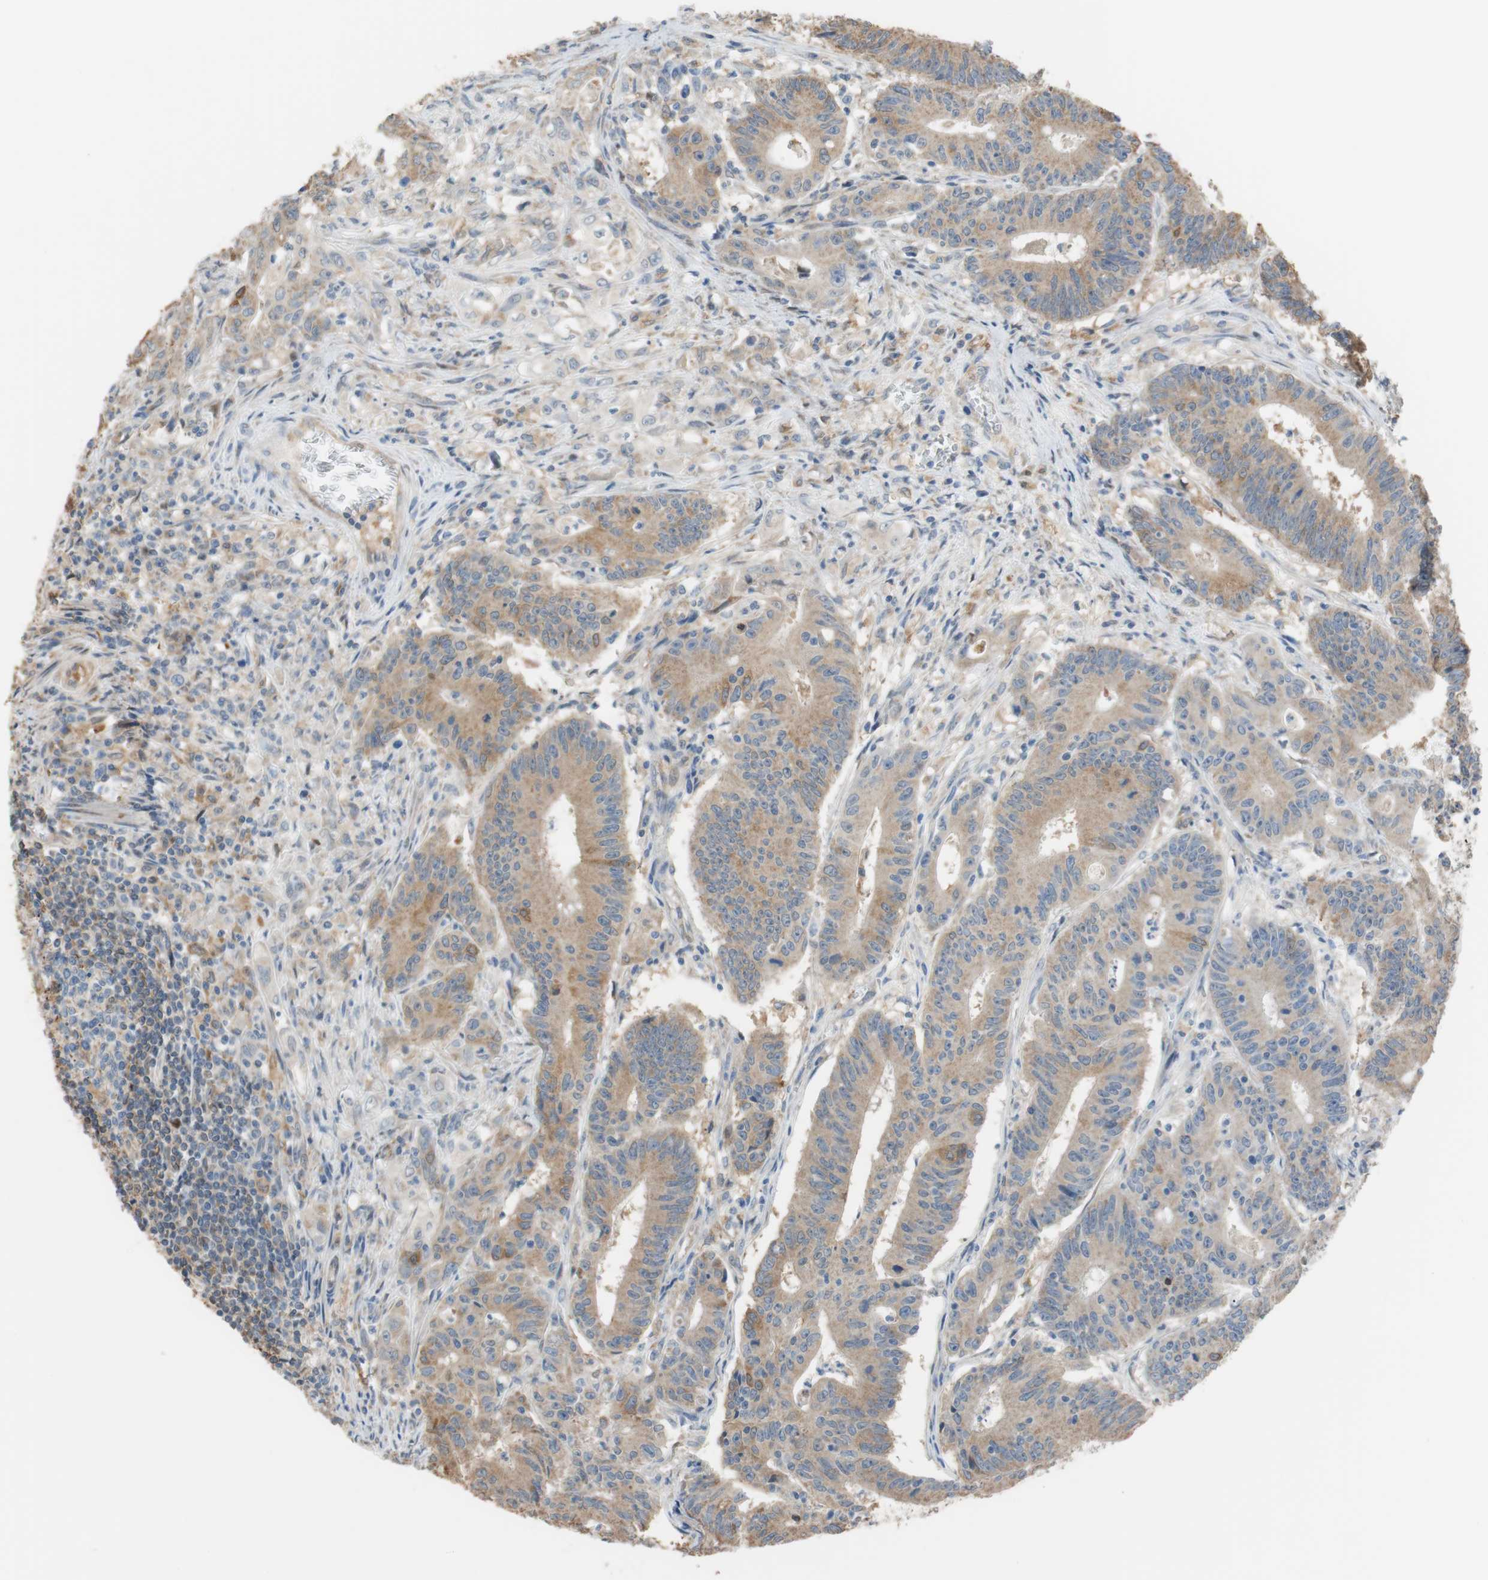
{"staining": {"intensity": "strong", "quantity": "25%-75%", "location": "cytoplasmic/membranous"}, "tissue": "colorectal cancer", "cell_type": "Tumor cells", "image_type": "cancer", "snomed": [{"axis": "morphology", "description": "Adenocarcinoma, NOS"}, {"axis": "topography", "description": "Colon"}], "caption": "DAB (3,3'-diaminobenzidine) immunohistochemical staining of adenocarcinoma (colorectal) displays strong cytoplasmic/membranous protein positivity in approximately 25%-75% of tumor cells. The staining was performed using DAB (3,3'-diaminobenzidine) to visualize the protein expression in brown, while the nuclei were stained in blue with hematoxylin (Magnification: 20x).", "gene": "ALDH1A2", "patient": {"sex": "male", "age": 45}}